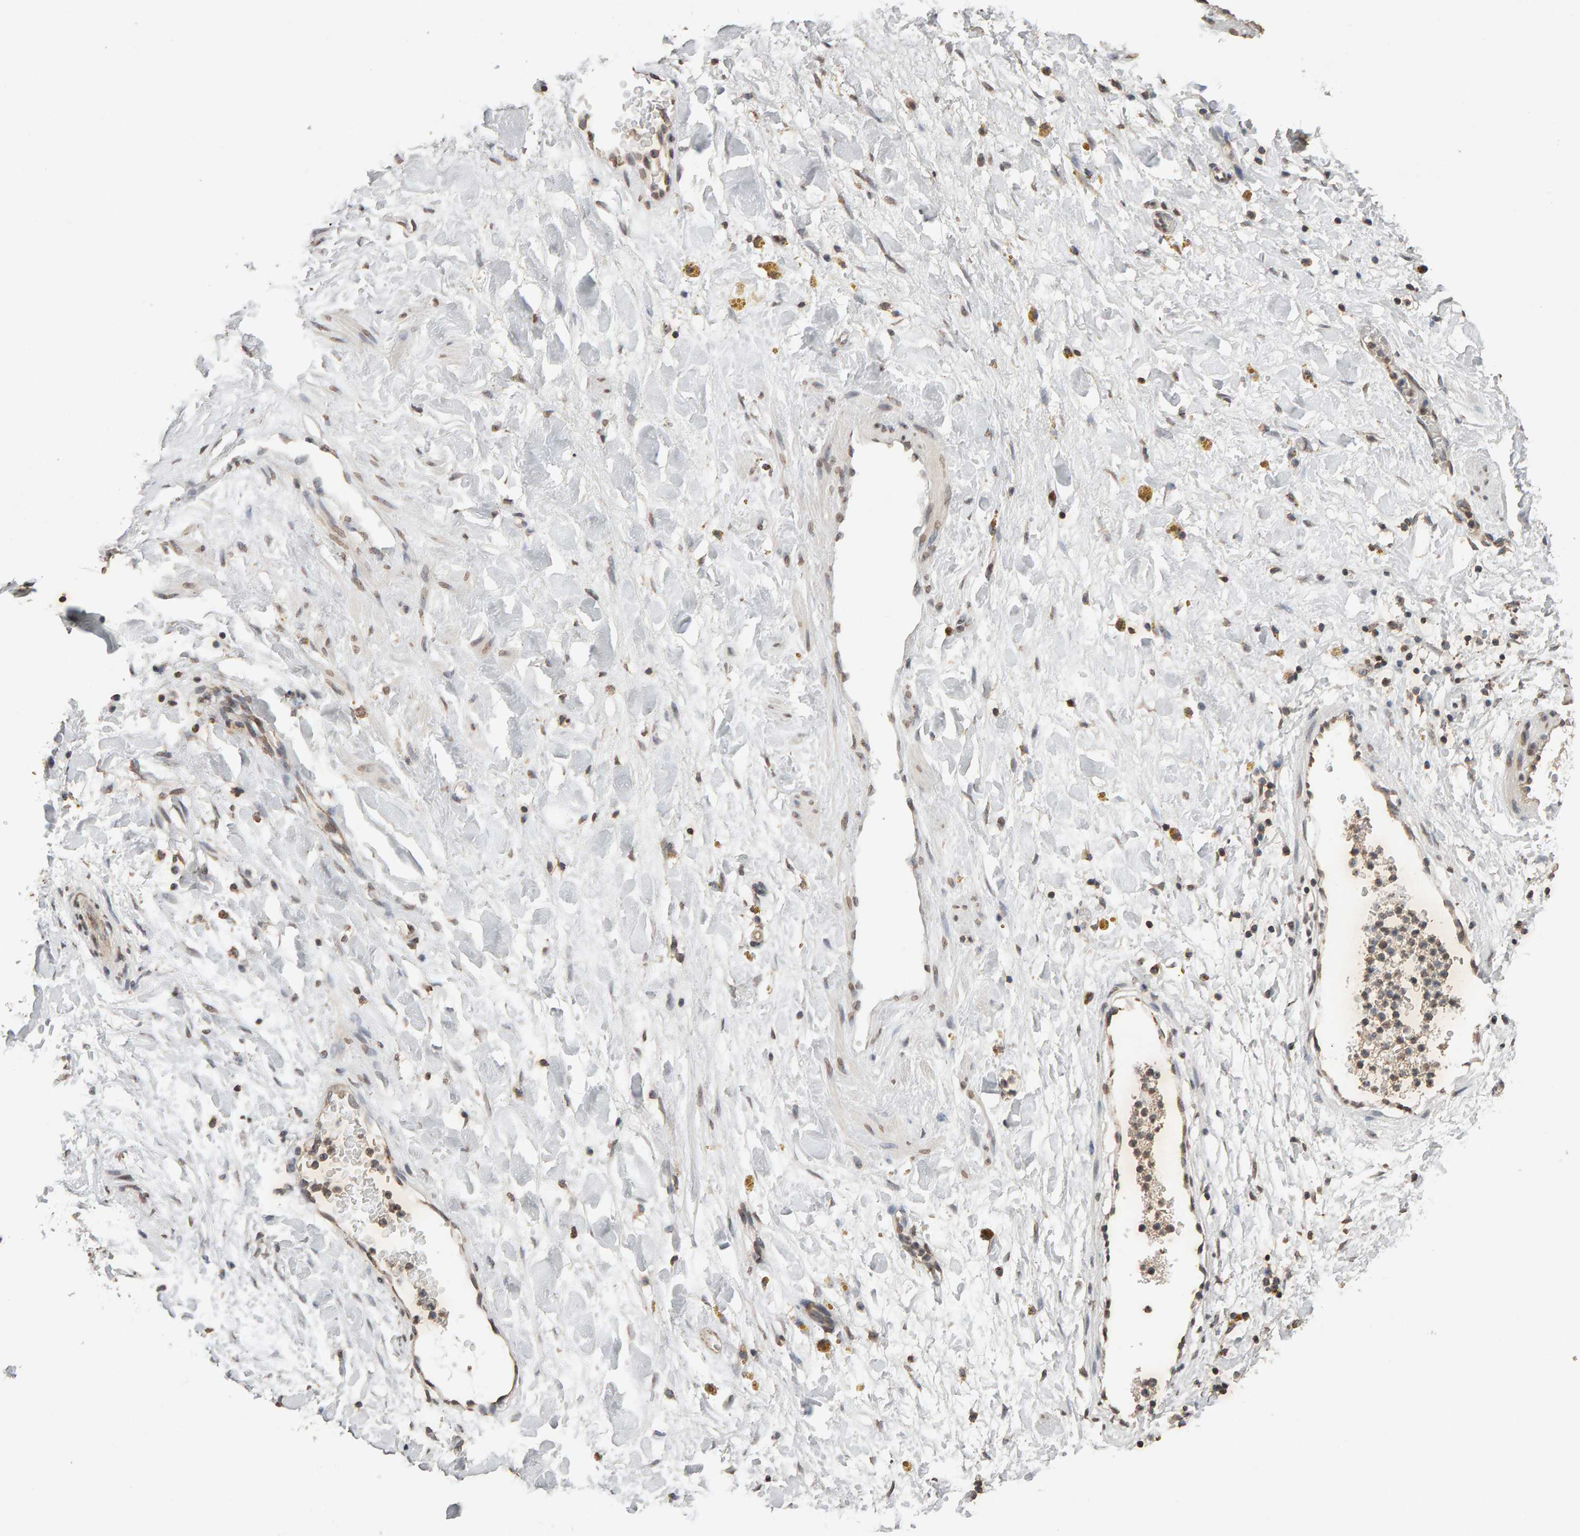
{"staining": {"intensity": "moderate", "quantity": "25%-75%", "location": "nuclear"}, "tissue": "adipose tissue", "cell_type": "Adipocytes", "image_type": "normal", "snomed": [{"axis": "morphology", "description": "Normal tissue, NOS"}, {"axis": "topography", "description": "Kidney"}, {"axis": "topography", "description": "Peripheral nerve tissue"}], "caption": "Protein expression by IHC shows moderate nuclear expression in approximately 25%-75% of adipocytes in unremarkable adipose tissue.", "gene": "DNAJB5", "patient": {"sex": "male", "age": 7}}